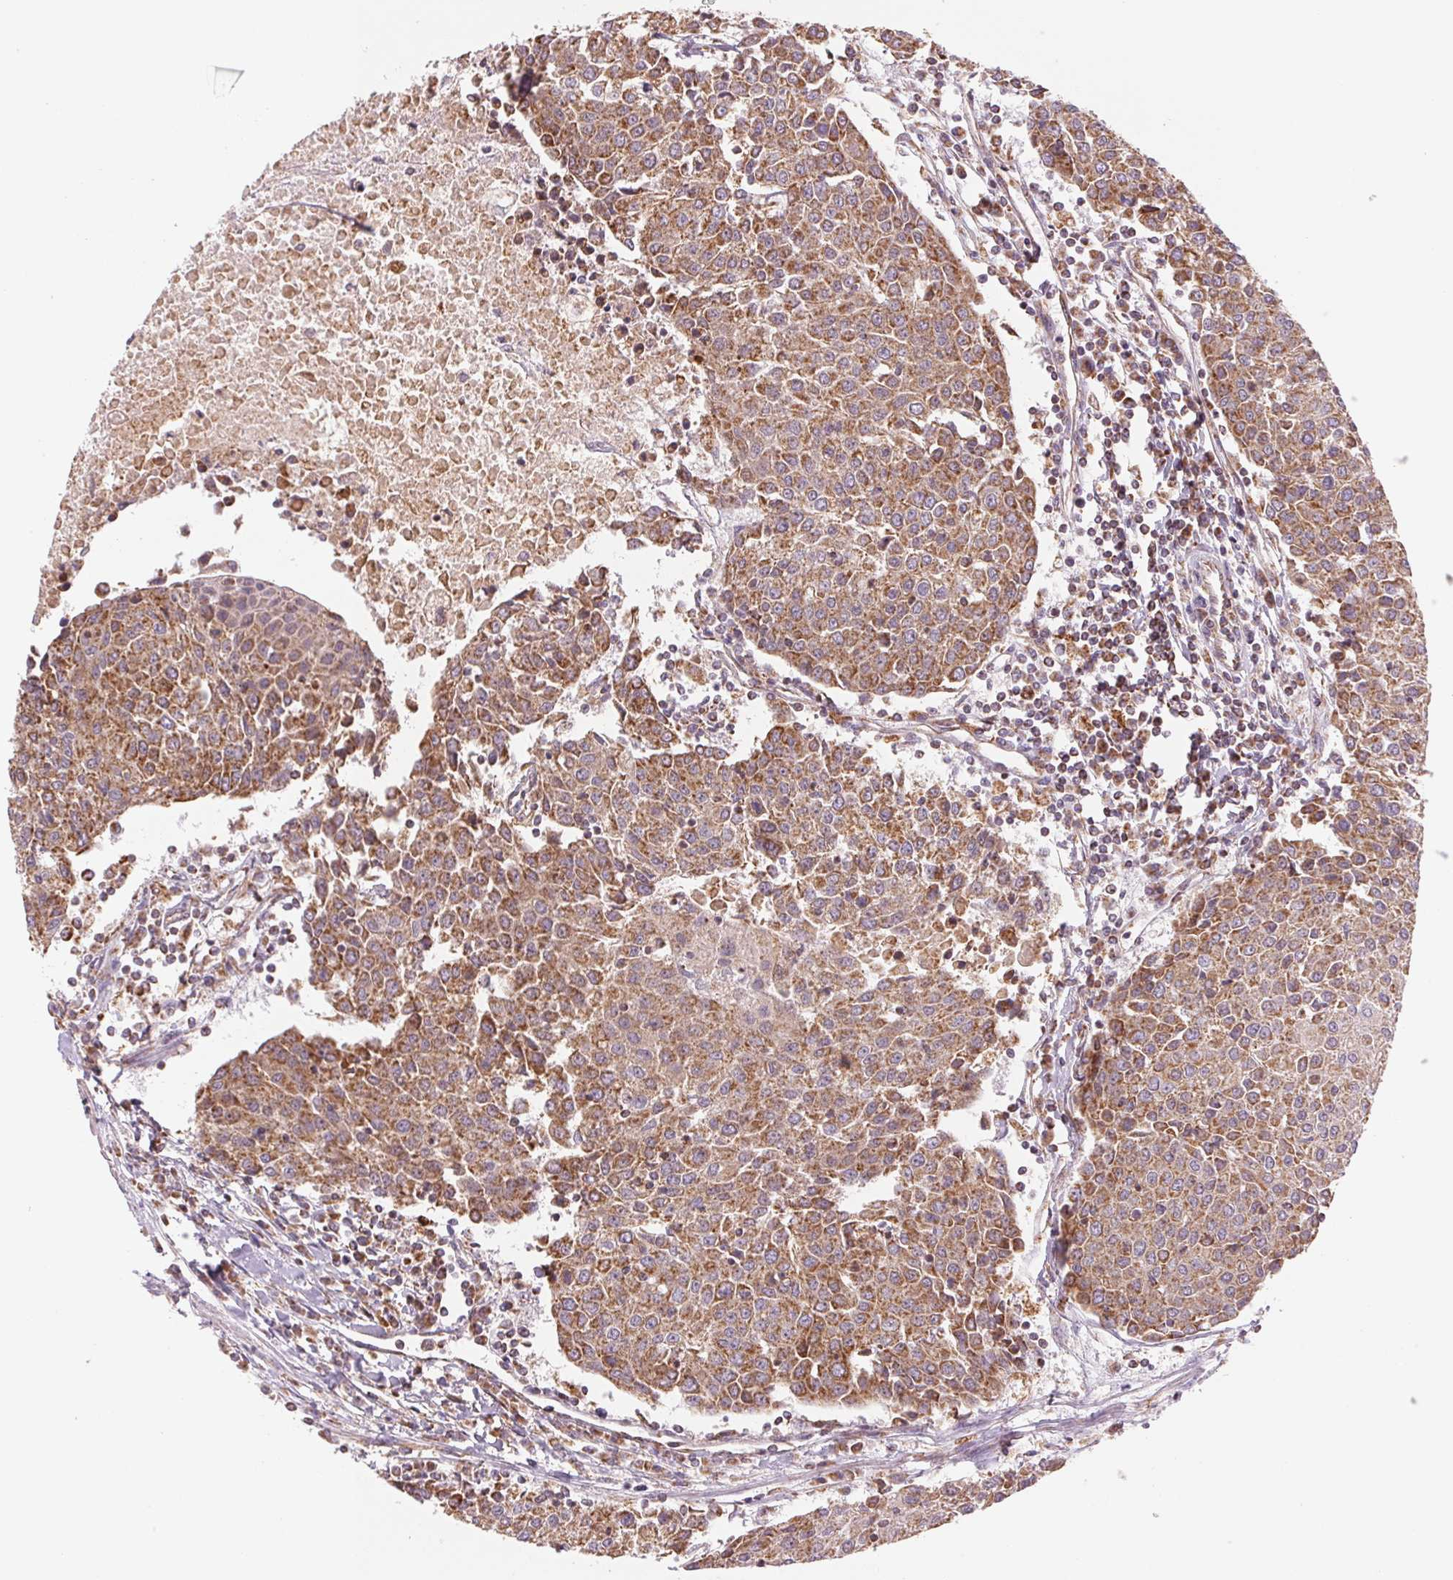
{"staining": {"intensity": "moderate", "quantity": ">75%", "location": "cytoplasmic/membranous"}, "tissue": "urothelial cancer", "cell_type": "Tumor cells", "image_type": "cancer", "snomed": [{"axis": "morphology", "description": "Urothelial carcinoma, High grade"}, {"axis": "topography", "description": "Urinary bladder"}], "caption": "Tumor cells reveal medium levels of moderate cytoplasmic/membranous positivity in approximately >75% of cells in urothelial cancer.", "gene": "MATCAP1", "patient": {"sex": "female", "age": 85}}